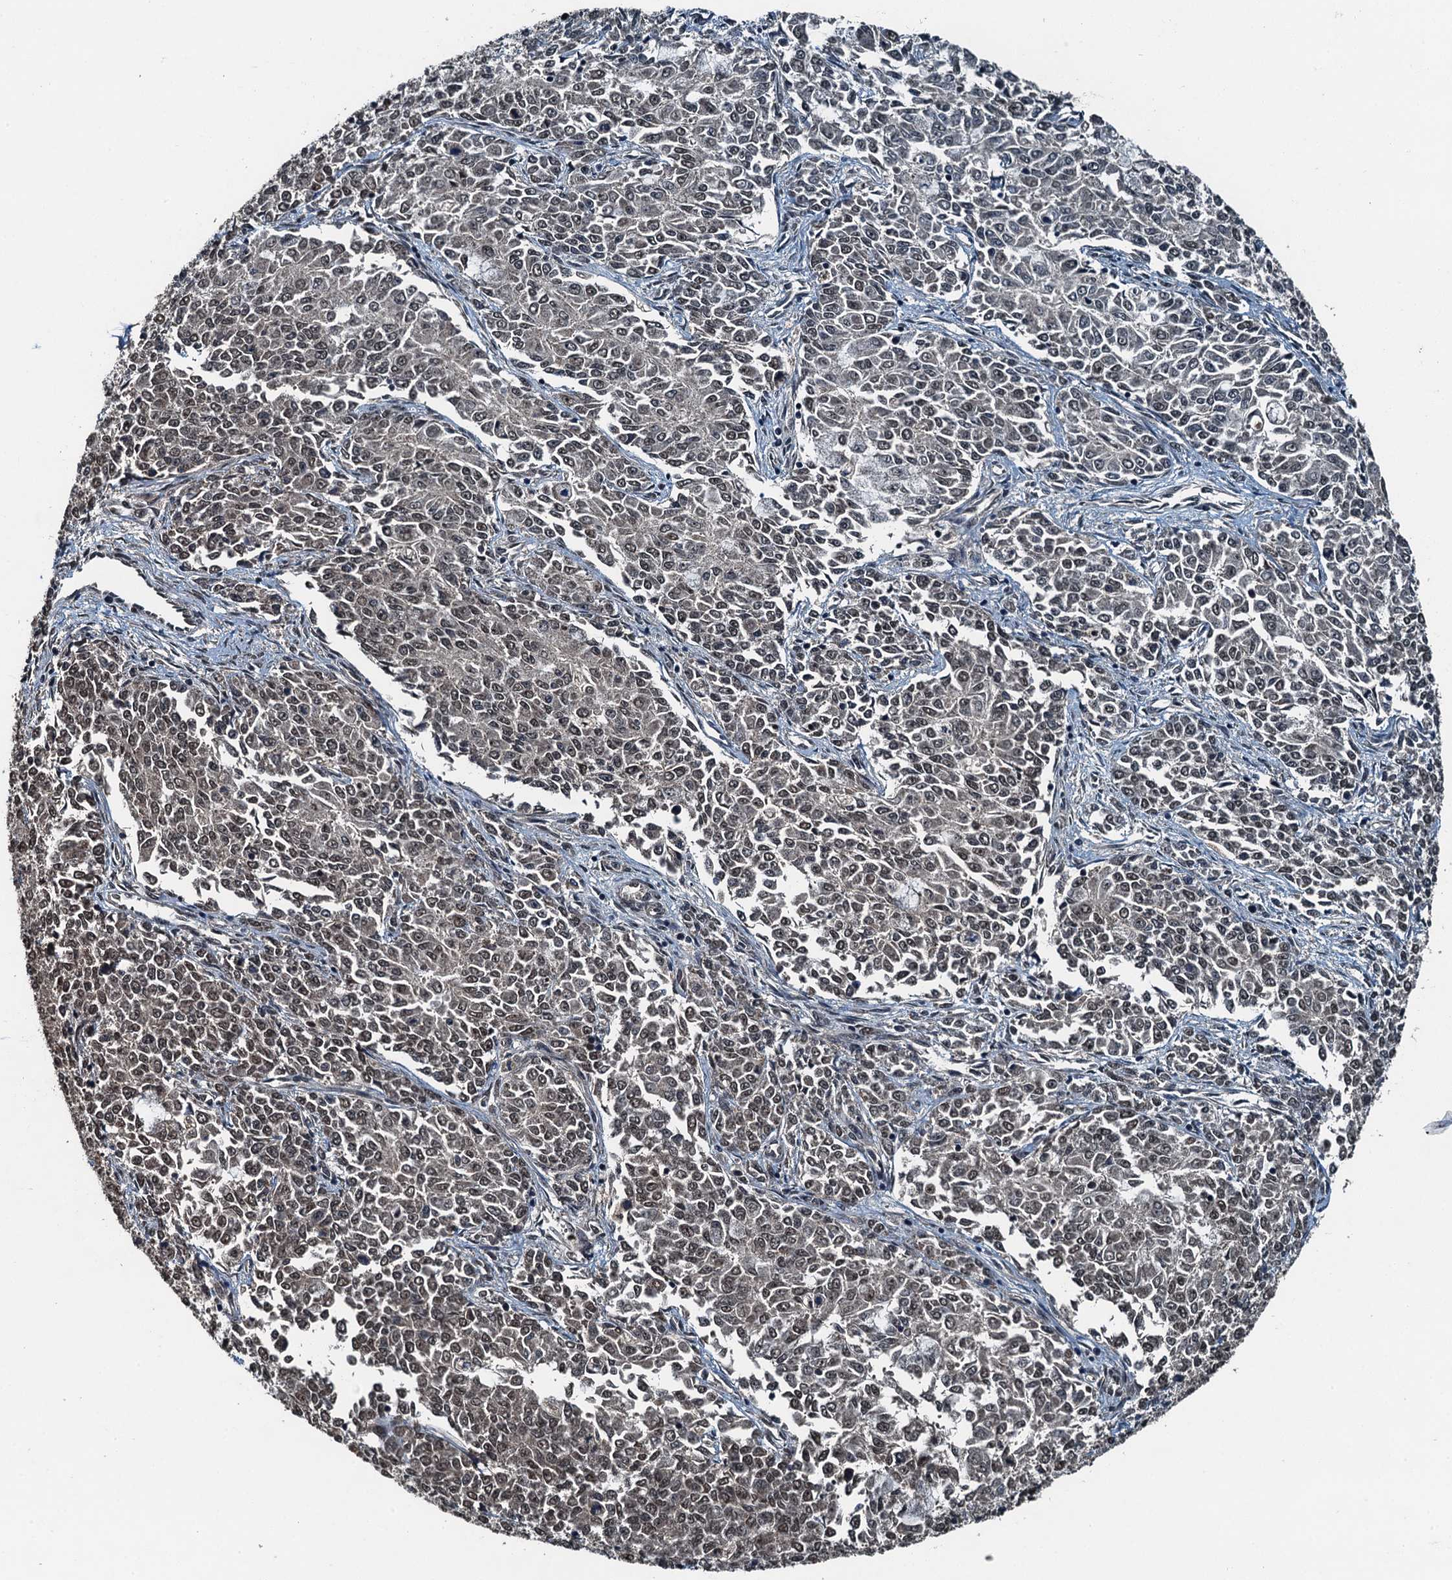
{"staining": {"intensity": "weak", "quantity": "25%-75%", "location": "nuclear"}, "tissue": "endometrial cancer", "cell_type": "Tumor cells", "image_type": "cancer", "snomed": [{"axis": "morphology", "description": "Adenocarcinoma, NOS"}, {"axis": "topography", "description": "Endometrium"}], "caption": "Endometrial cancer (adenocarcinoma) stained for a protein (brown) shows weak nuclear positive positivity in about 25%-75% of tumor cells.", "gene": "UBXN6", "patient": {"sex": "female", "age": 50}}